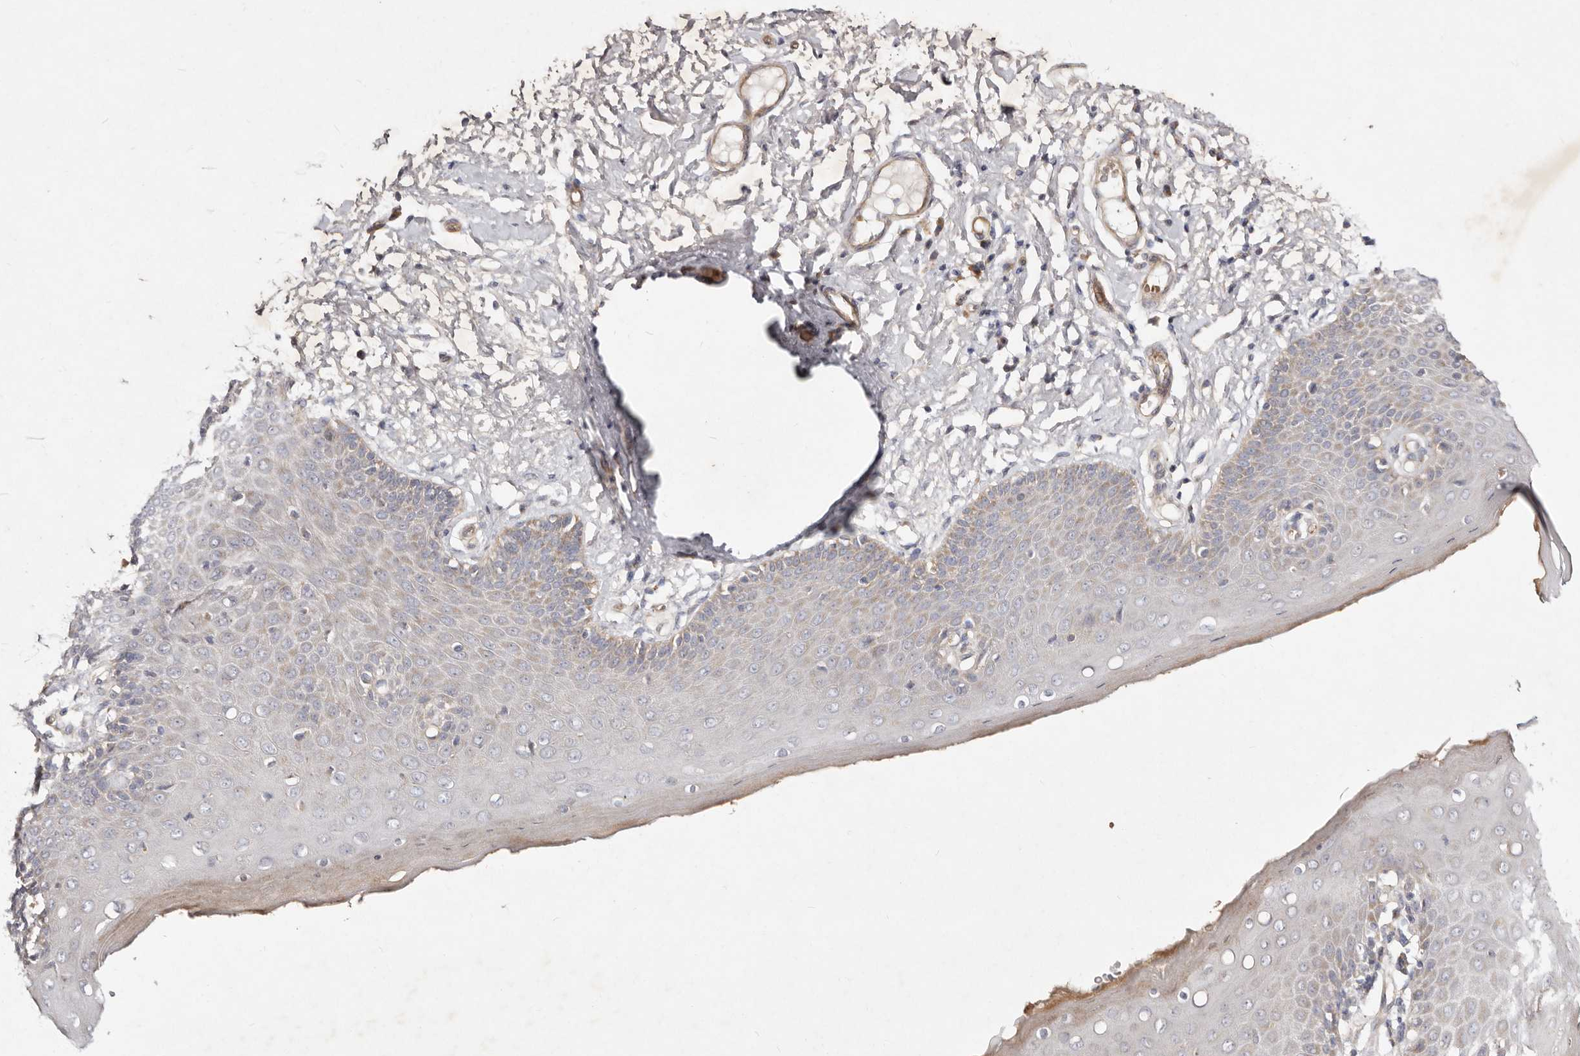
{"staining": {"intensity": "weak", "quantity": "<25%", "location": "cytoplasmic/membranous"}, "tissue": "skin", "cell_type": "Epidermal cells", "image_type": "normal", "snomed": [{"axis": "morphology", "description": "Normal tissue, NOS"}, {"axis": "topography", "description": "Vulva"}], "caption": "The image shows no staining of epidermal cells in benign skin. Brightfield microscopy of IHC stained with DAB (brown) and hematoxylin (blue), captured at high magnification.", "gene": "SLC25A20", "patient": {"sex": "female", "age": 66}}